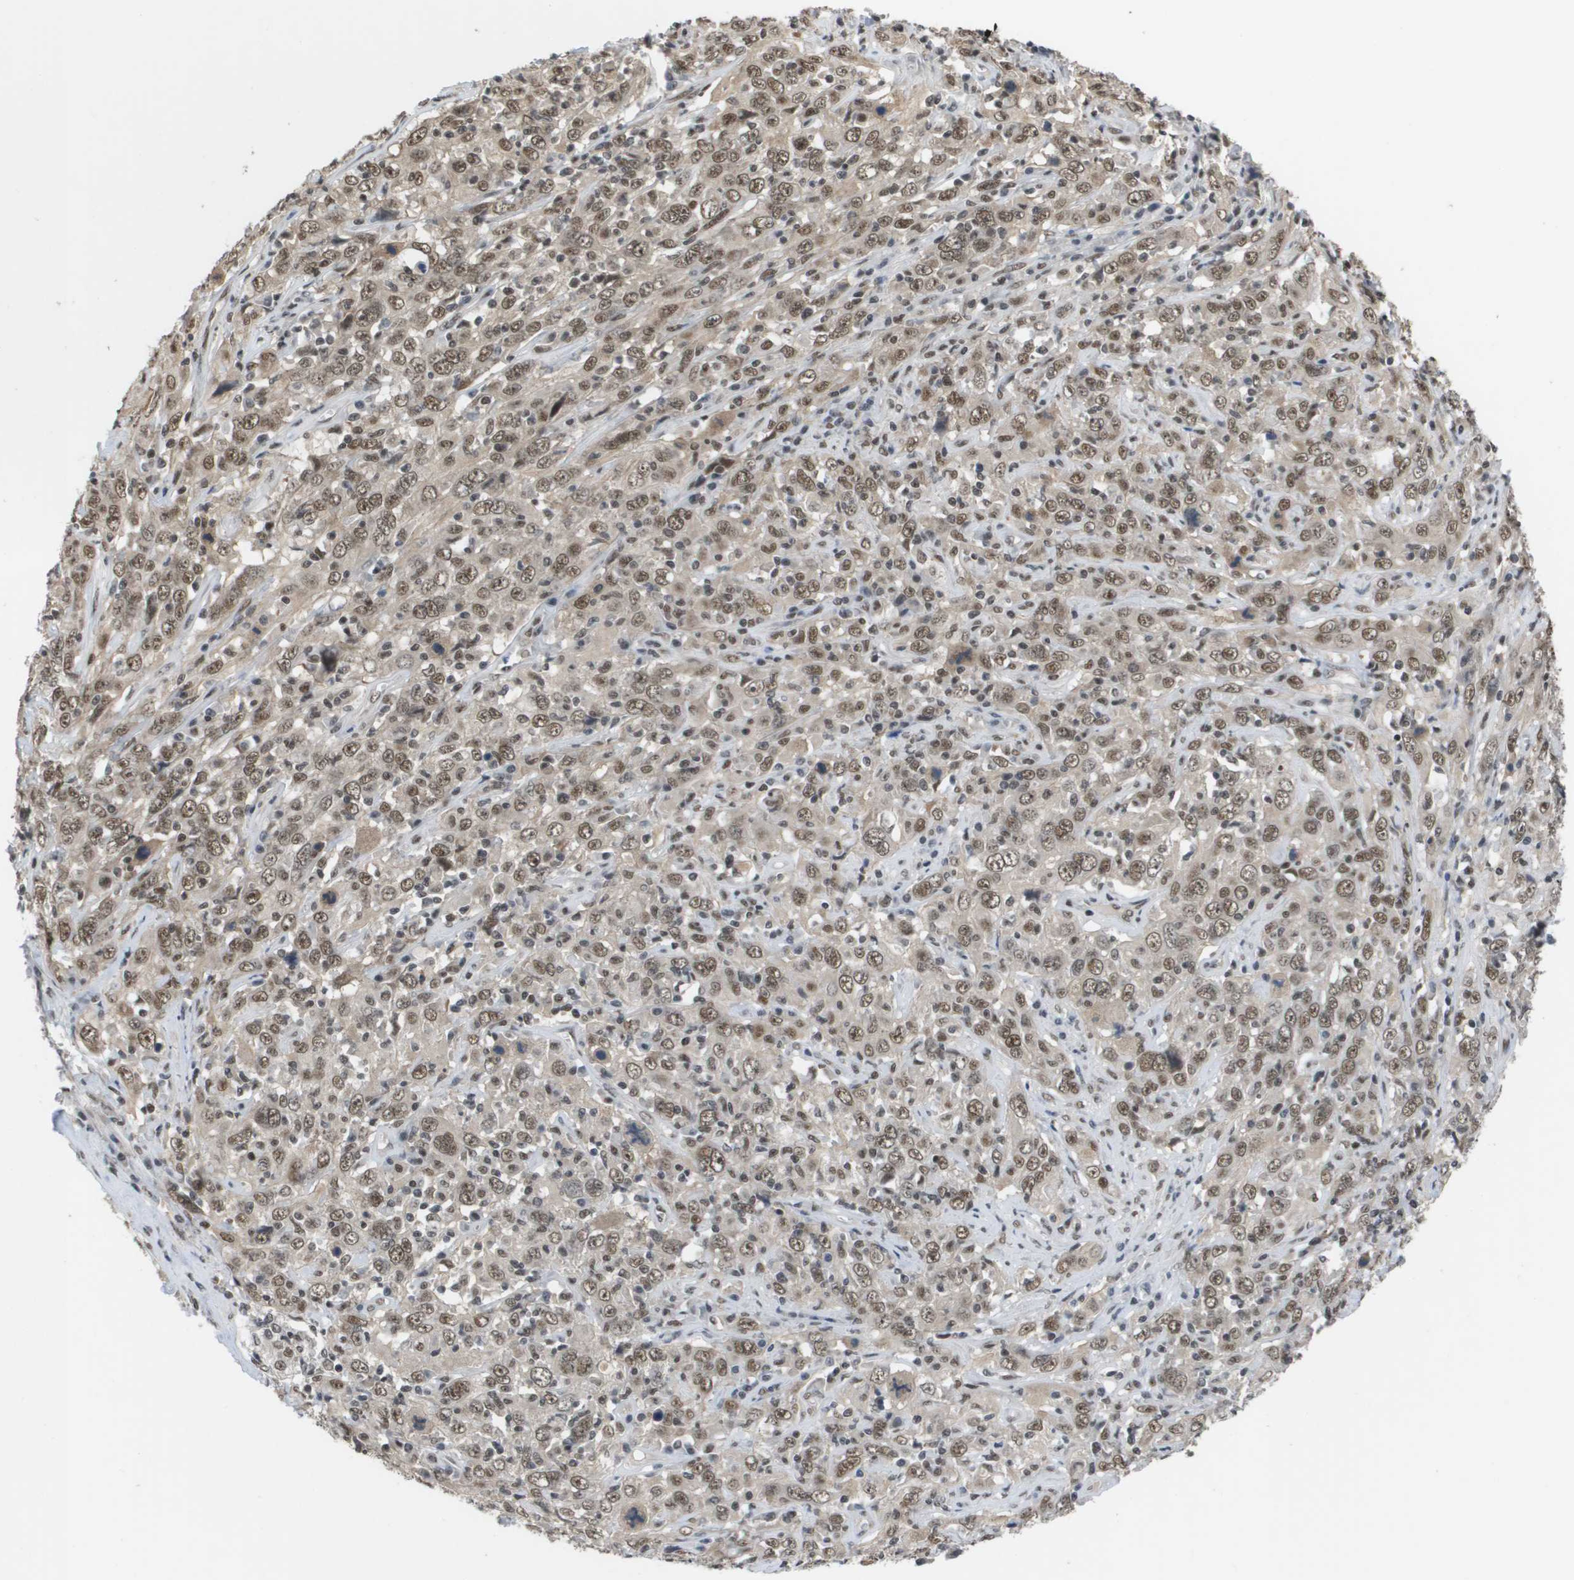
{"staining": {"intensity": "moderate", "quantity": ">75%", "location": "cytoplasmic/membranous,nuclear"}, "tissue": "cervical cancer", "cell_type": "Tumor cells", "image_type": "cancer", "snomed": [{"axis": "morphology", "description": "Squamous cell carcinoma, NOS"}, {"axis": "topography", "description": "Cervix"}], "caption": "Approximately >75% of tumor cells in cervical squamous cell carcinoma demonstrate moderate cytoplasmic/membranous and nuclear protein positivity as visualized by brown immunohistochemical staining.", "gene": "ISY1", "patient": {"sex": "female", "age": 46}}